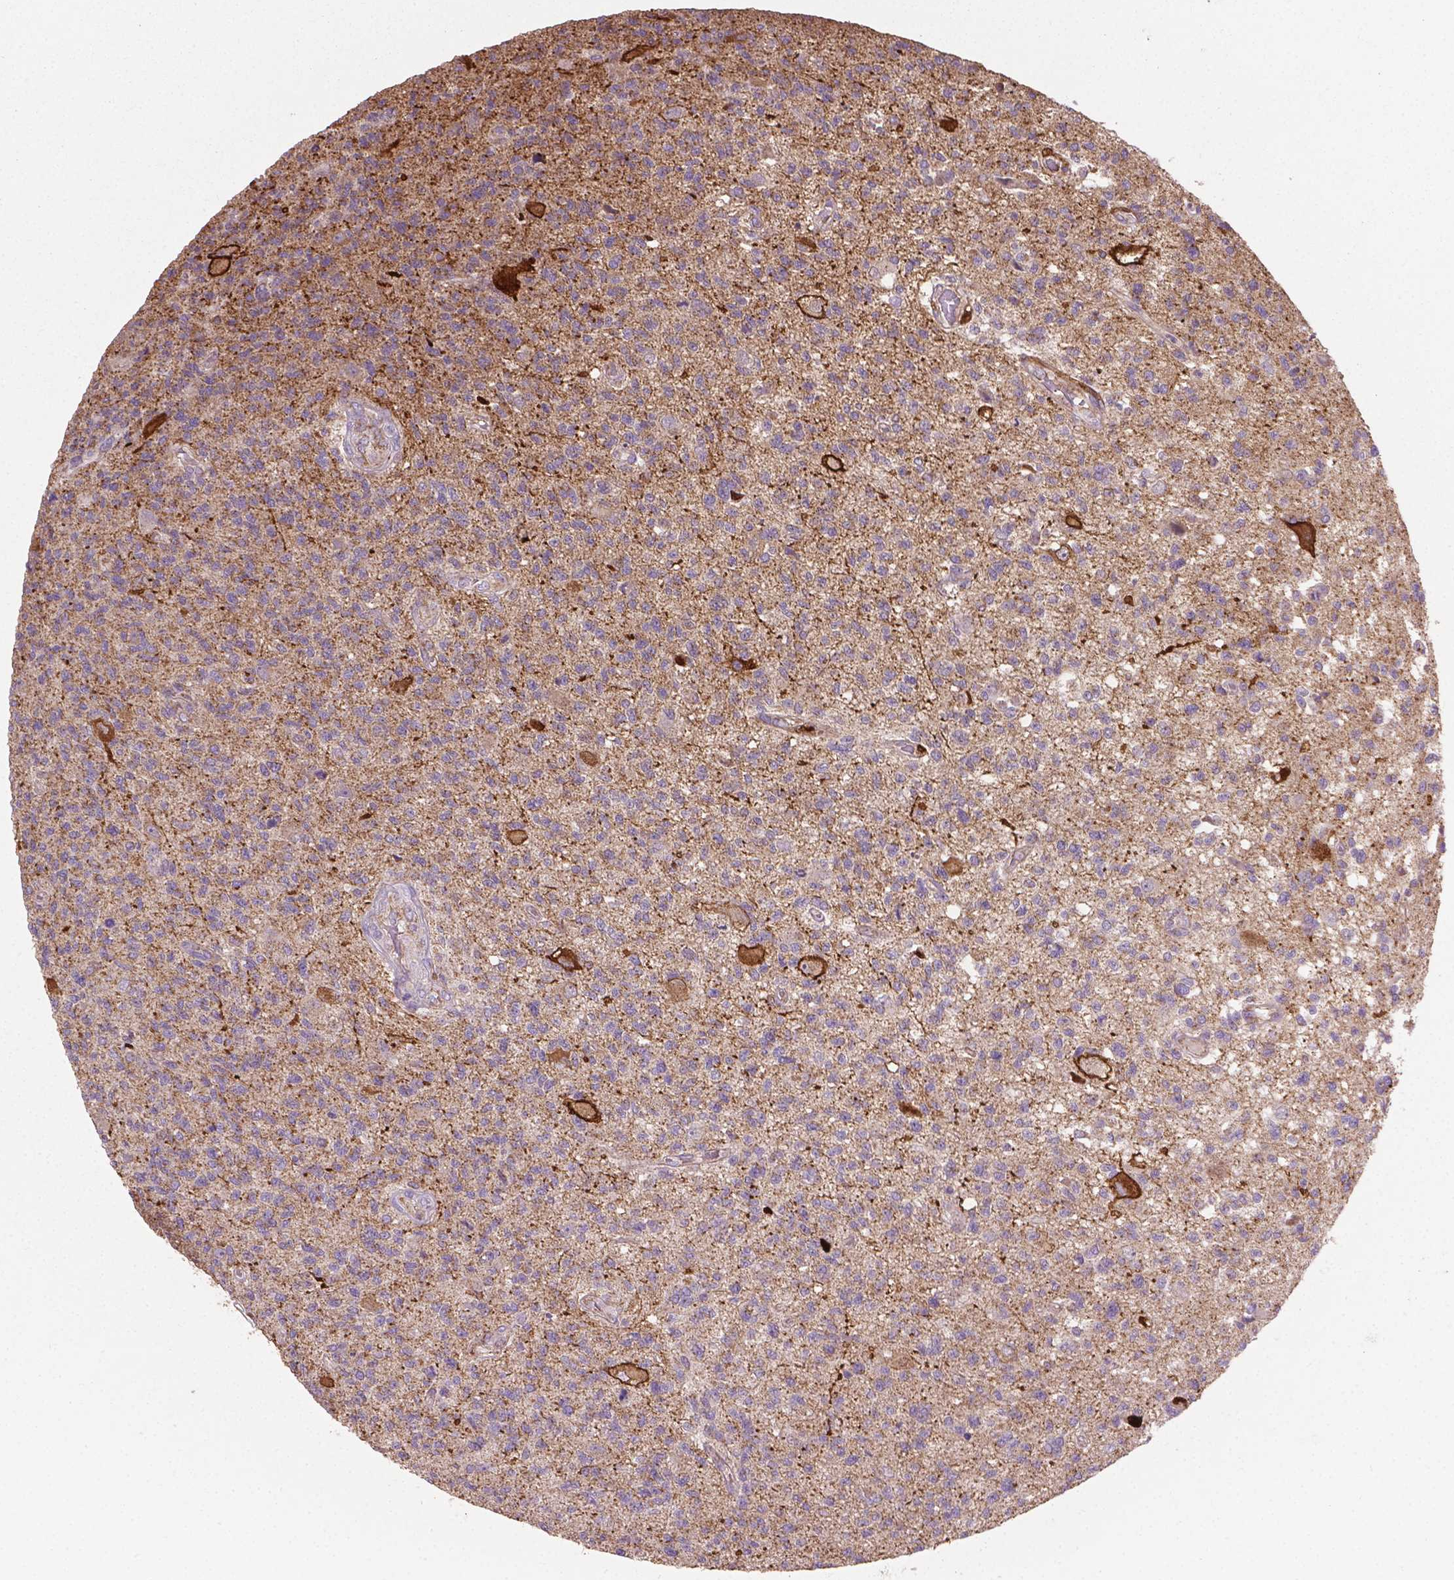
{"staining": {"intensity": "negative", "quantity": "none", "location": "none"}, "tissue": "glioma", "cell_type": "Tumor cells", "image_type": "cancer", "snomed": [{"axis": "morphology", "description": "Glioma, malignant, High grade"}, {"axis": "topography", "description": "Brain"}], "caption": "This is an IHC micrograph of human glioma. There is no positivity in tumor cells.", "gene": "TCAF1", "patient": {"sex": "male", "age": 56}}